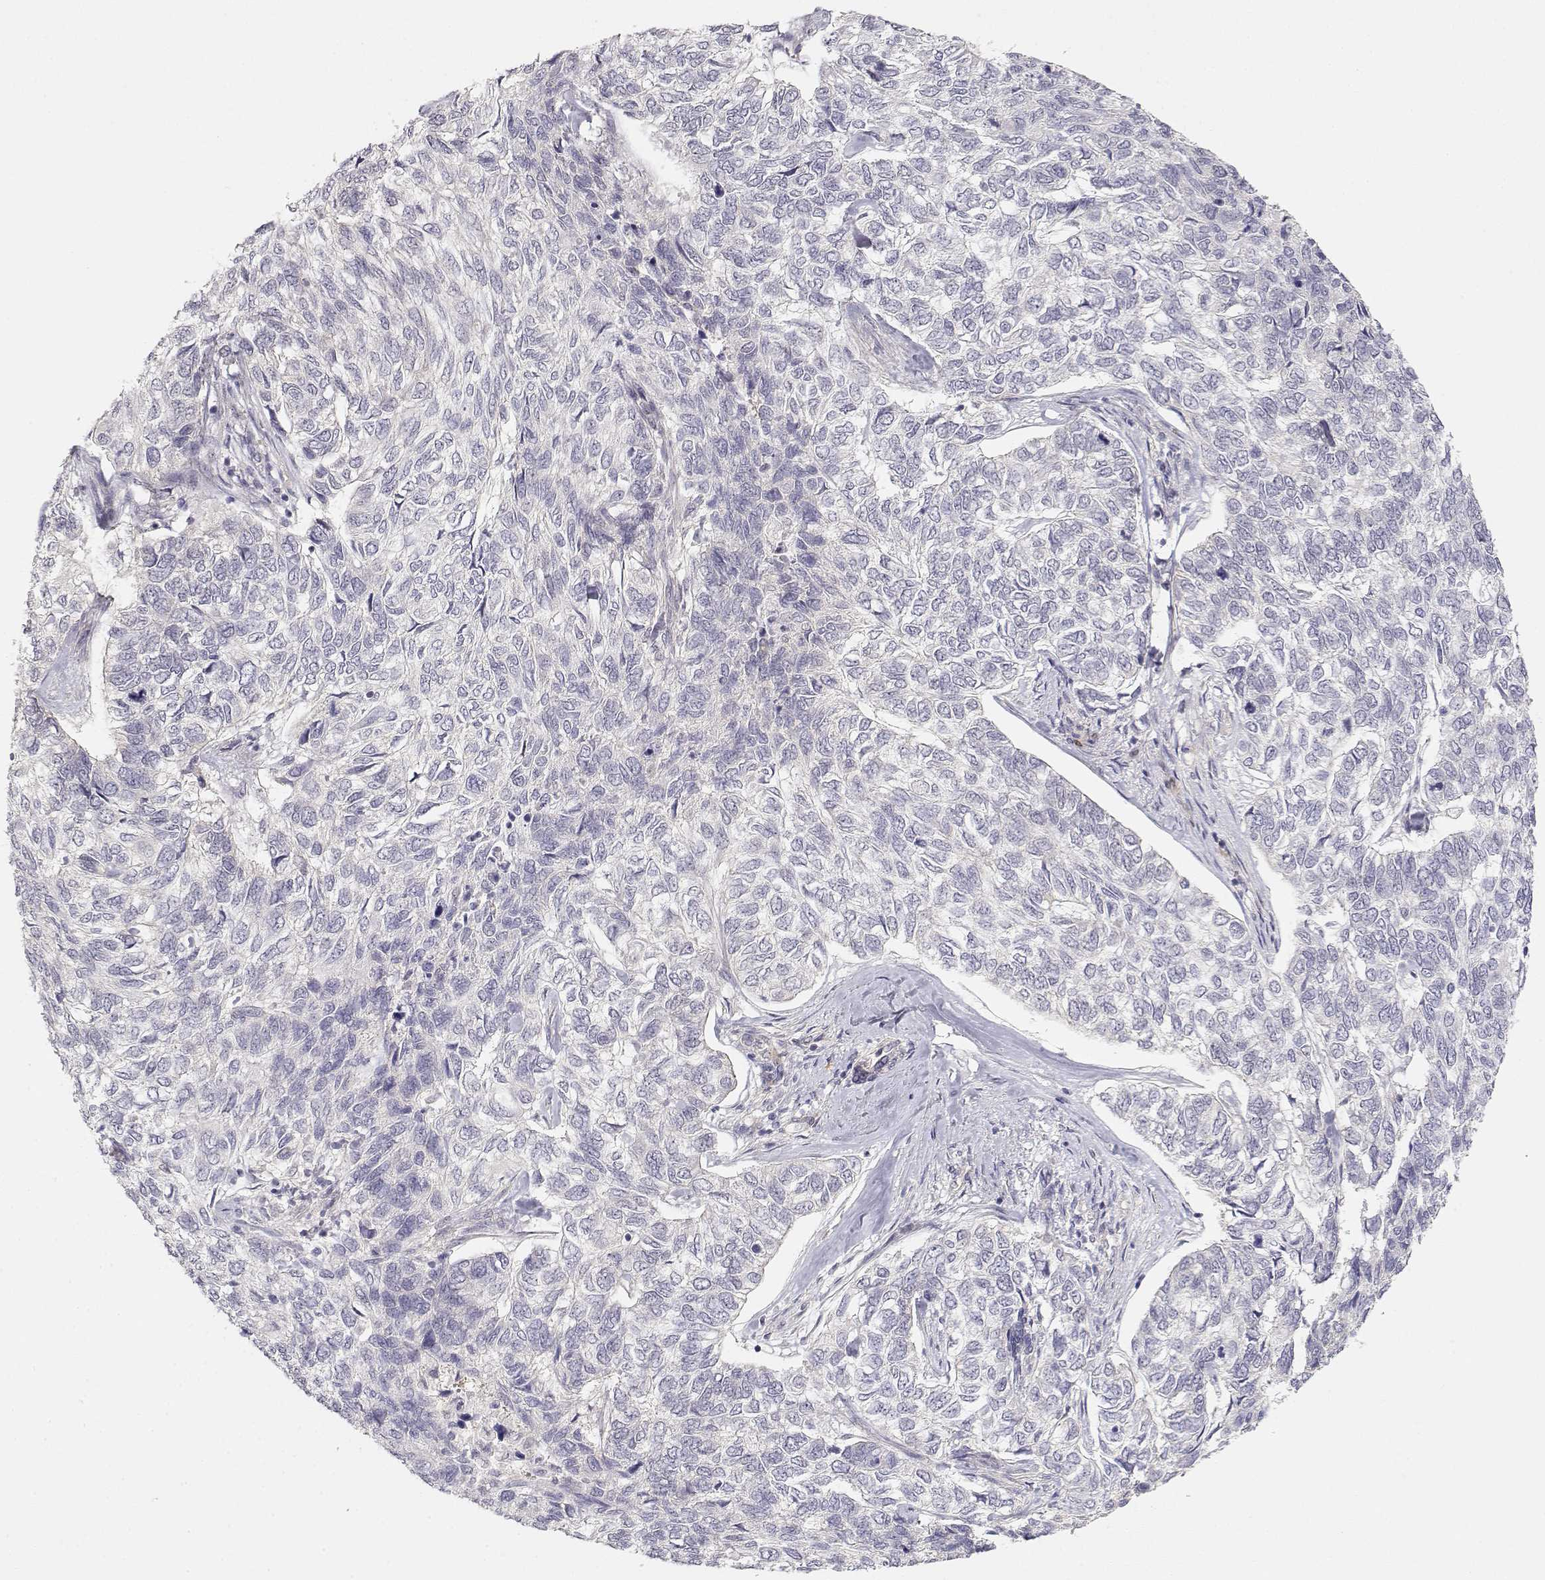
{"staining": {"intensity": "negative", "quantity": "none", "location": "none"}, "tissue": "skin cancer", "cell_type": "Tumor cells", "image_type": "cancer", "snomed": [{"axis": "morphology", "description": "Basal cell carcinoma"}, {"axis": "topography", "description": "Skin"}], "caption": "DAB (3,3'-diaminobenzidine) immunohistochemical staining of human skin cancer (basal cell carcinoma) exhibits no significant positivity in tumor cells.", "gene": "EAF2", "patient": {"sex": "female", "age": 65}}